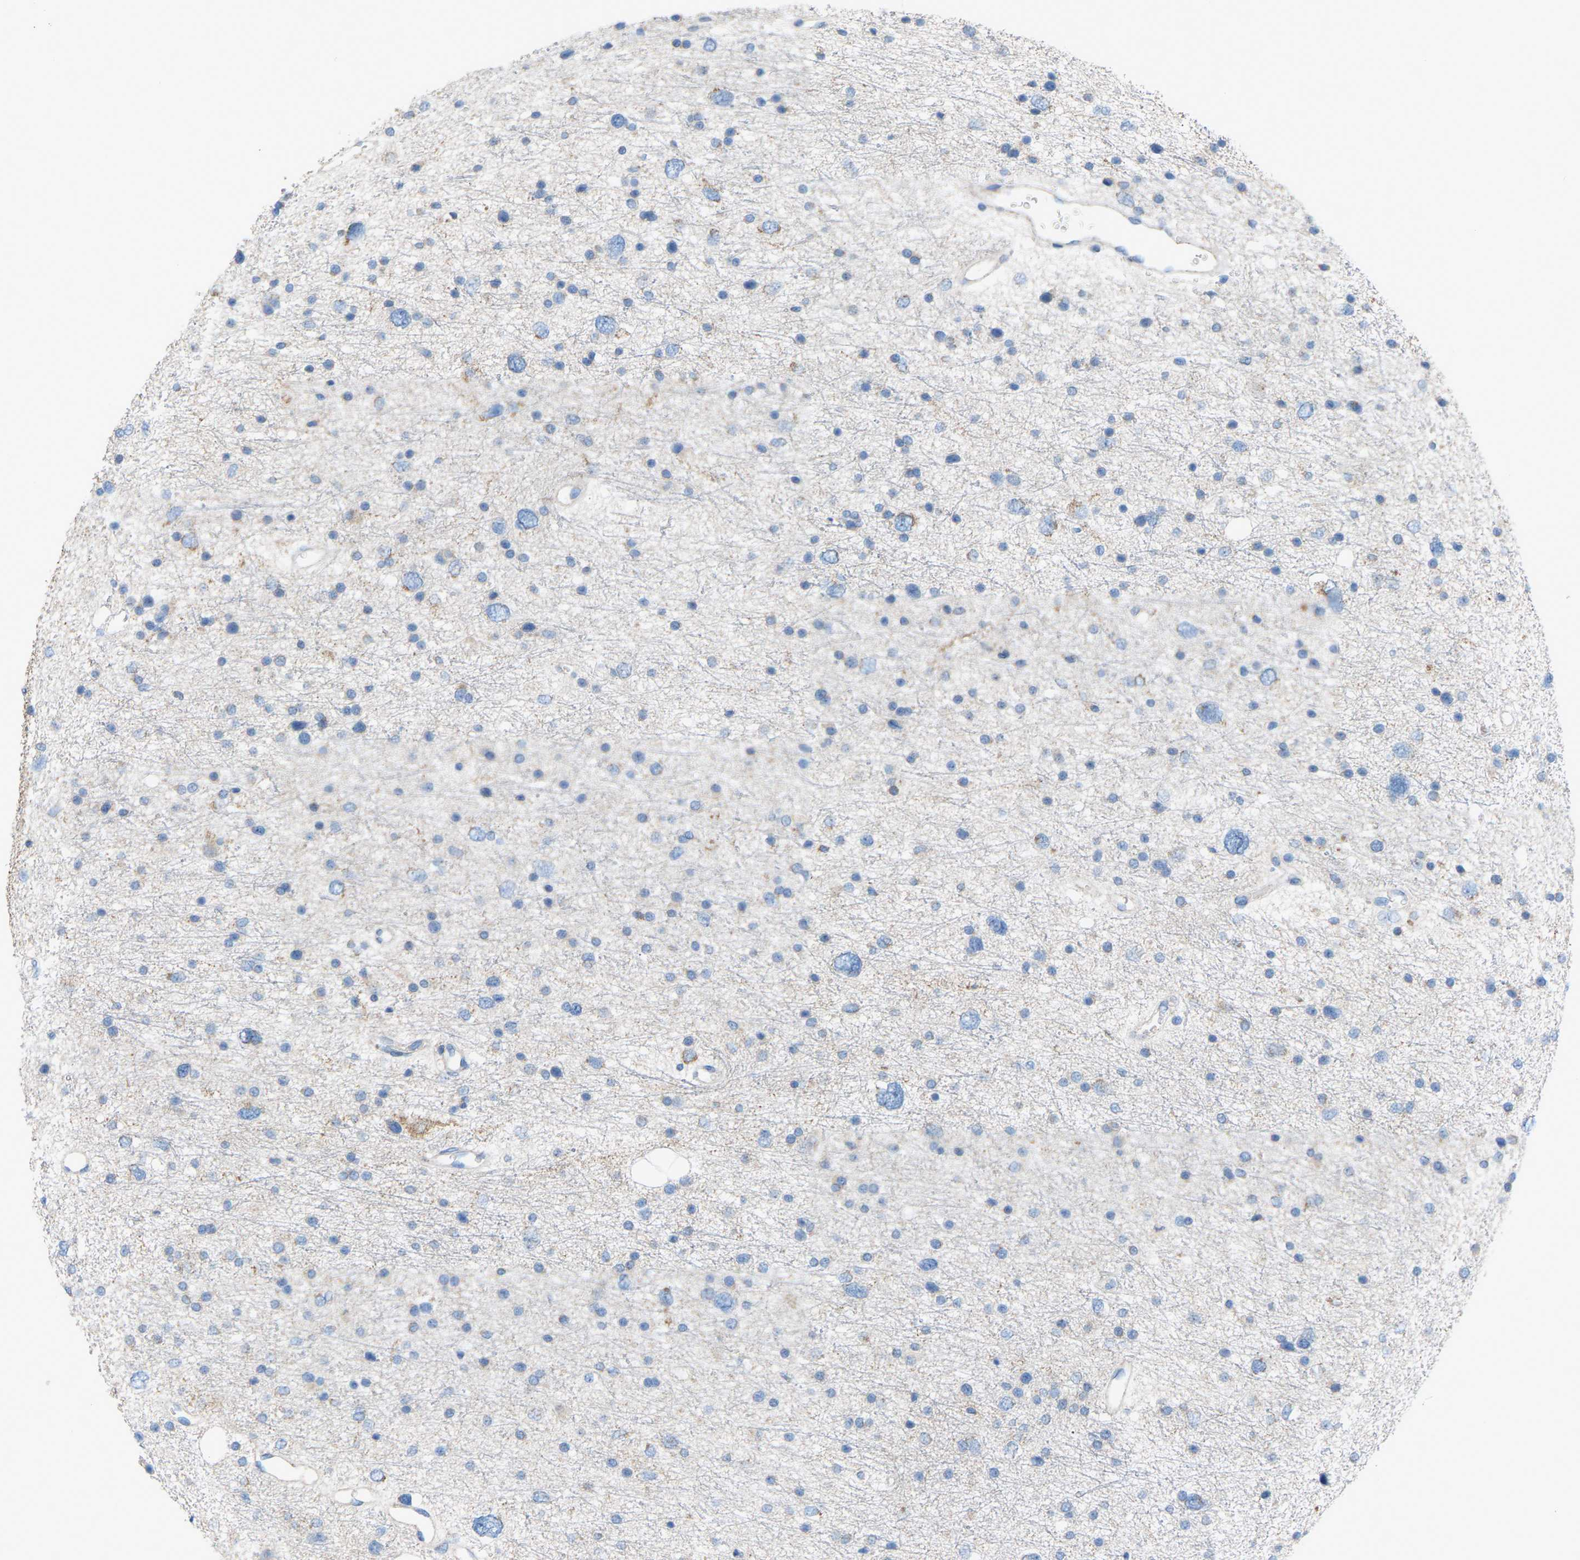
{"staining": {"intensity": "negative", "quantity": "none", "location": "none"}, "tissue": "glioma", "cell_type": "Tumor cells", "image_type": "cancer", "snomed": [{"axis": "morphology", "description": "Glioma, malignant, Low grade"}, {"axis": "topography", "description": "Brain"}], "caption": "Human low-grade glioma (malignant) stained for a protein using IHC demonstrates no positivity in tumor cells.", "gene": "CROT", "patient": {"sex": "female", "age": 37}}